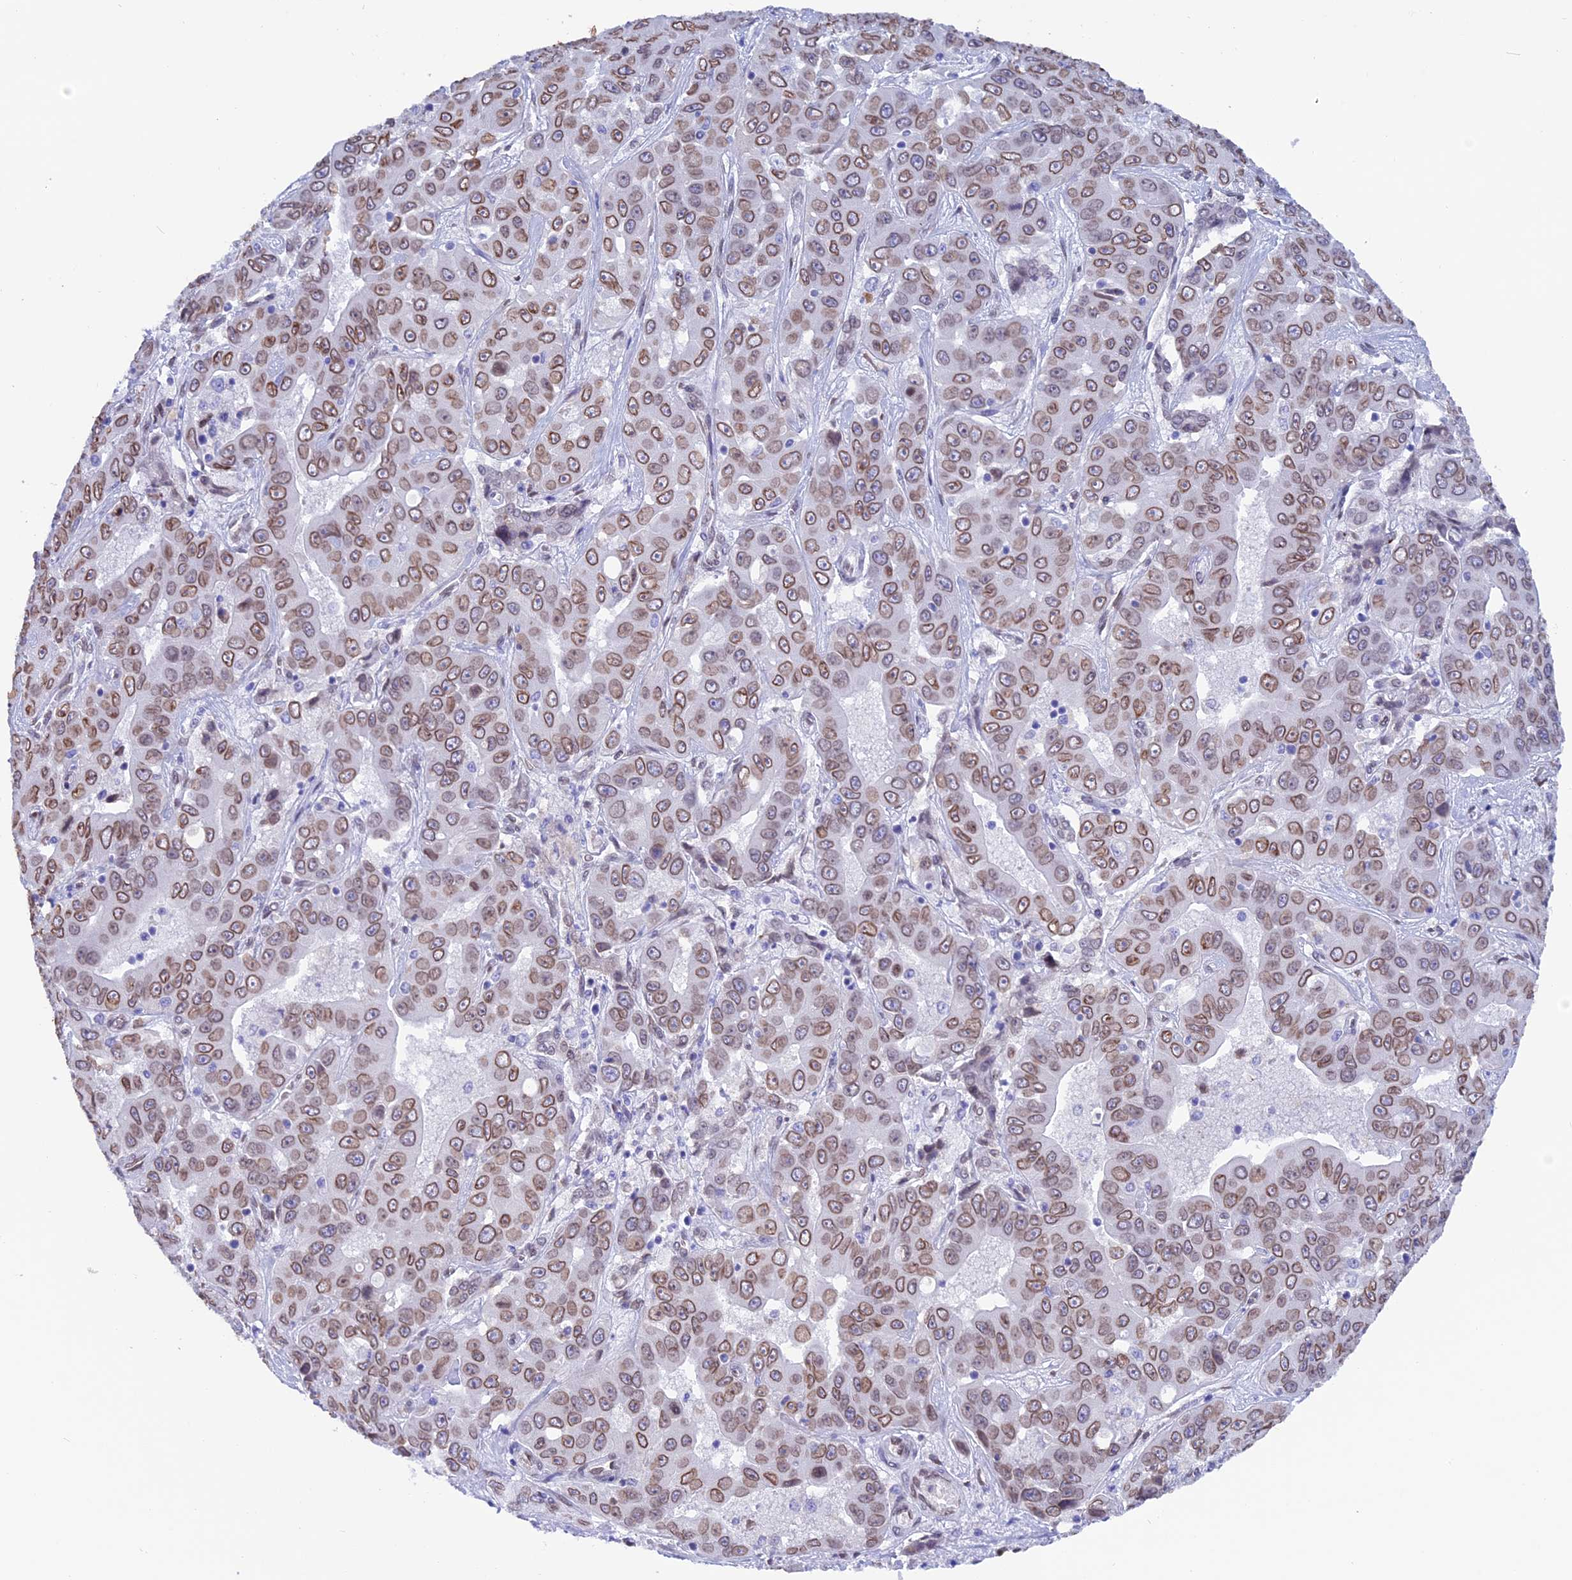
{"staining": {"intensity": "moderate", "quantity": ">75%", "location": "cytoplasmic/membranous,nuclear"}, "tissue": "liver cancer", "cell_type": "Tumor cells", "image_type": "cancer", "snomed": [{"axis": "morphology", "description": "Cholangiocarcinoma"}, {"axis": "topography", "description": "Liver"}], "caption": "Protein staining by immunohistochemistry demonstrates moderate cytoplasmic/membranous and nuclear staining in approximately >75% of tumor cells in liver cholangiocarcinoma.", "gene": "TMPRSS7", "patient": {"sex": "female", "age": 52}}